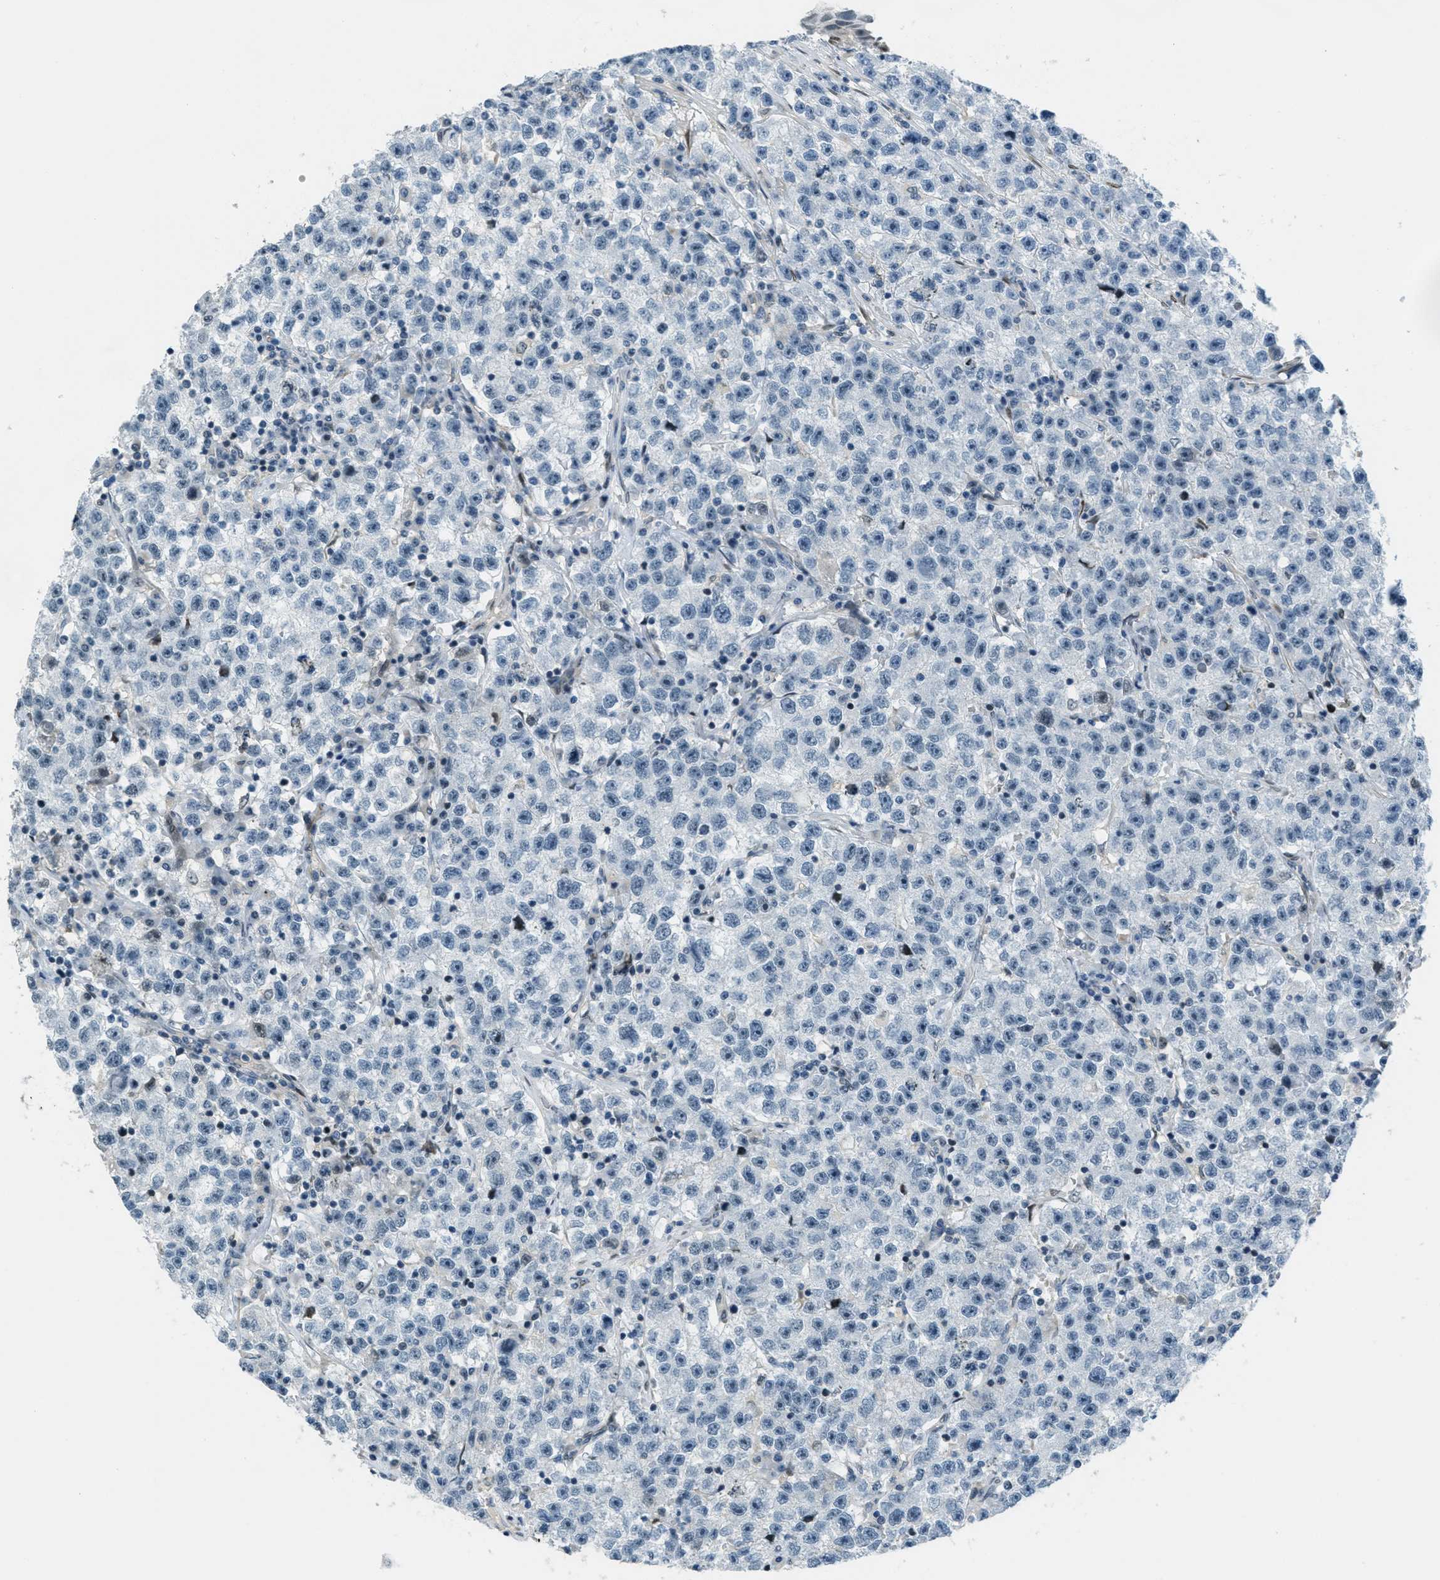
{"staining": {"intensity": "negative", "quantity": "none", "location": "none"}, "tissue": "testis cancer", "cell_type": "Tumor cells", "image_type": "cancer", "snomed": [{"axis": "morphology", "description": "Seminoma, NOS"}, {"axis": "topography", "description": "Testis"}], "caption": "An image of human seminoma (testis) is negative for staining in tumor cells. (Brightfield microscopy of DAB (3,3'-diaminobenzidine) immunohistochemistry at high magnification).", "gene": "ZDHHC23", "patient": {"sex": "male", "age": 22}}